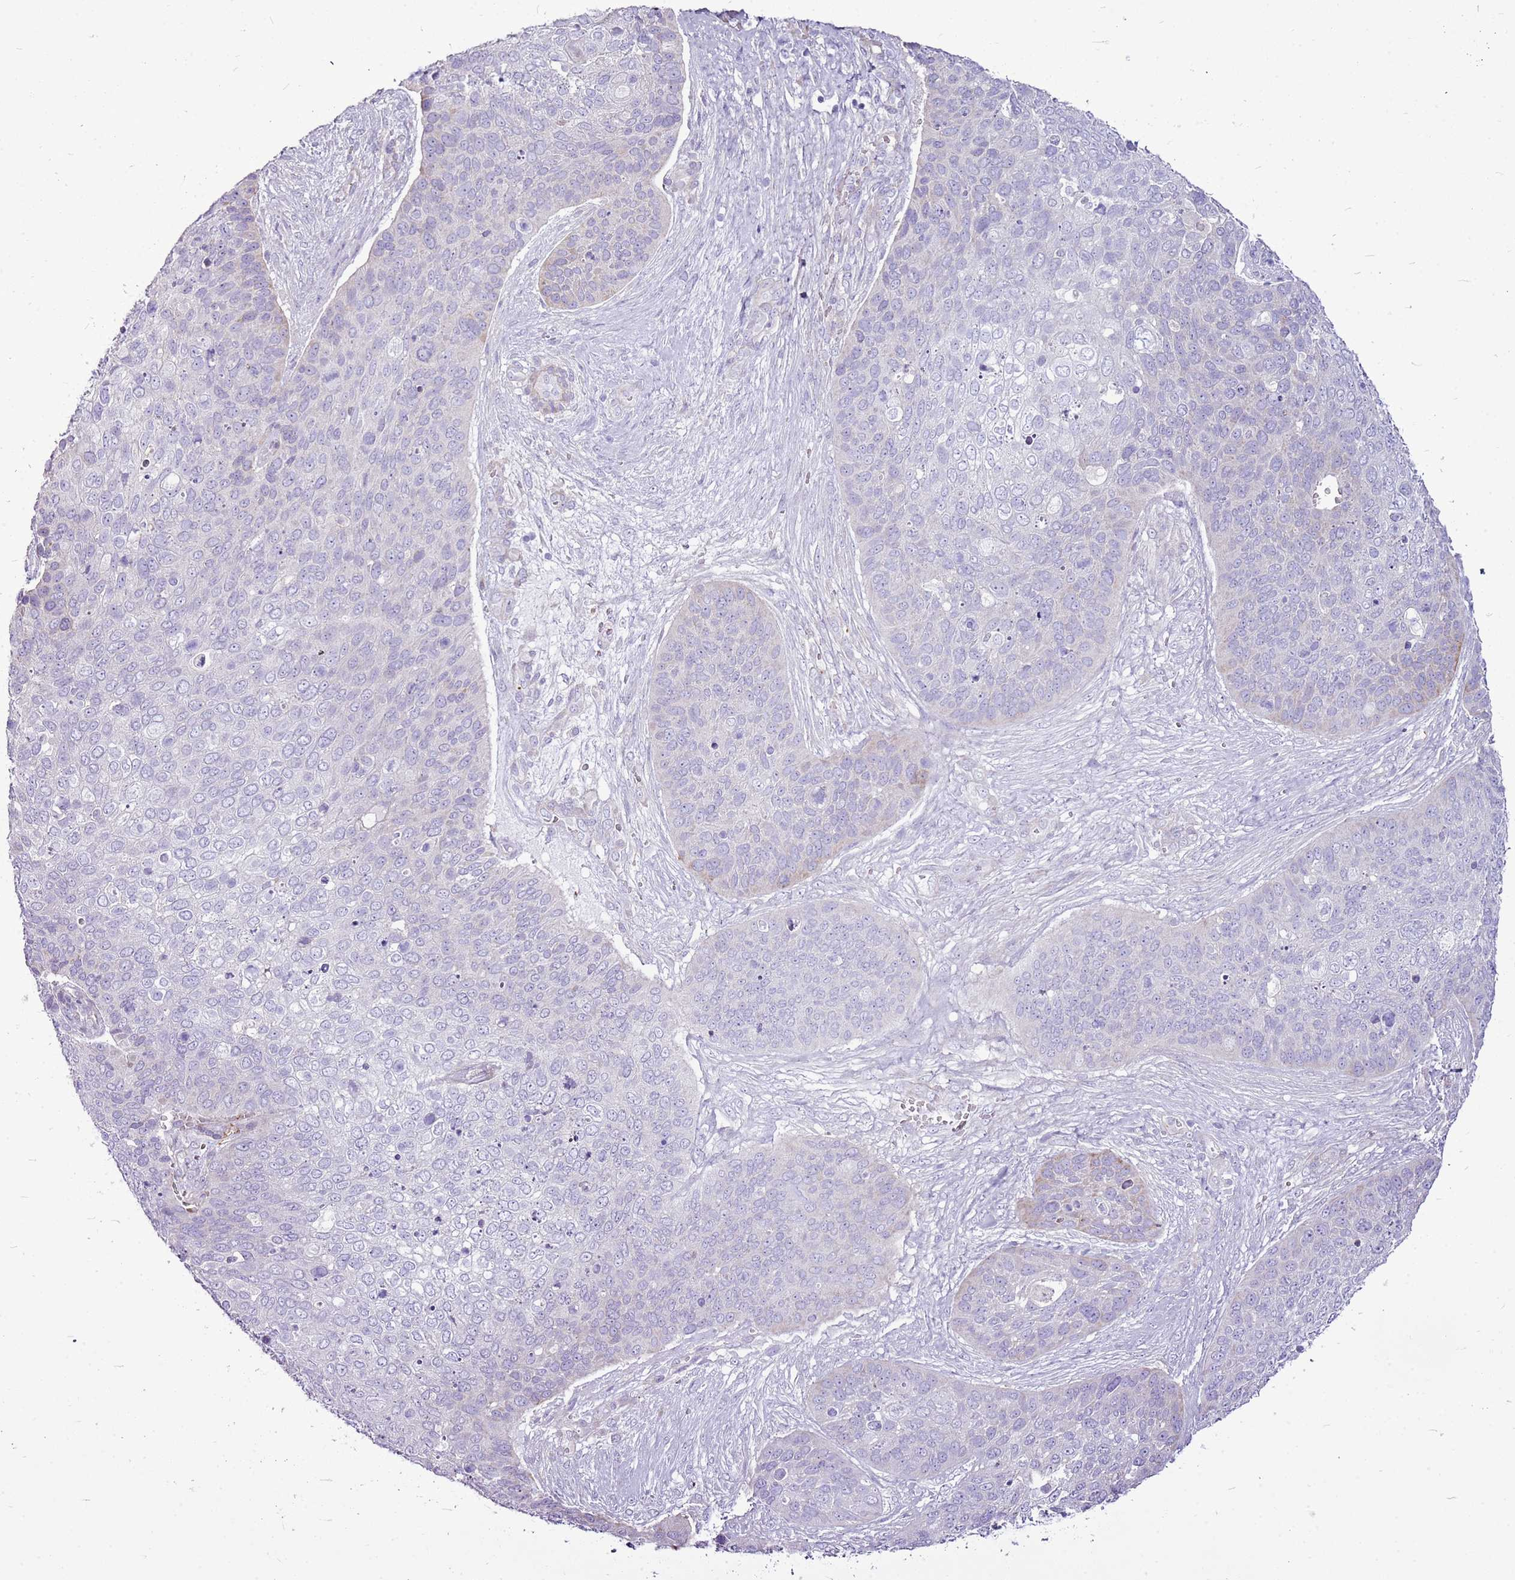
{"staining": {"intensity": "negative", "quantity": "none", "location": "none"}, "tissue": "skin cancer", "cell_type": "Tumor cells", "image_type": "cancer", "snomed": [{"axis": "morphology", "description": "Basal cell carcinoma"}, {"axis": "topography", "description": "Skin"}], "caption": "Photomicrograph shows no significant protein staining in tumor cells of skin cancer (basal cell carcinoma).", "gene": "CHAC2", "patient": {"sex": "female", "age": 74}}